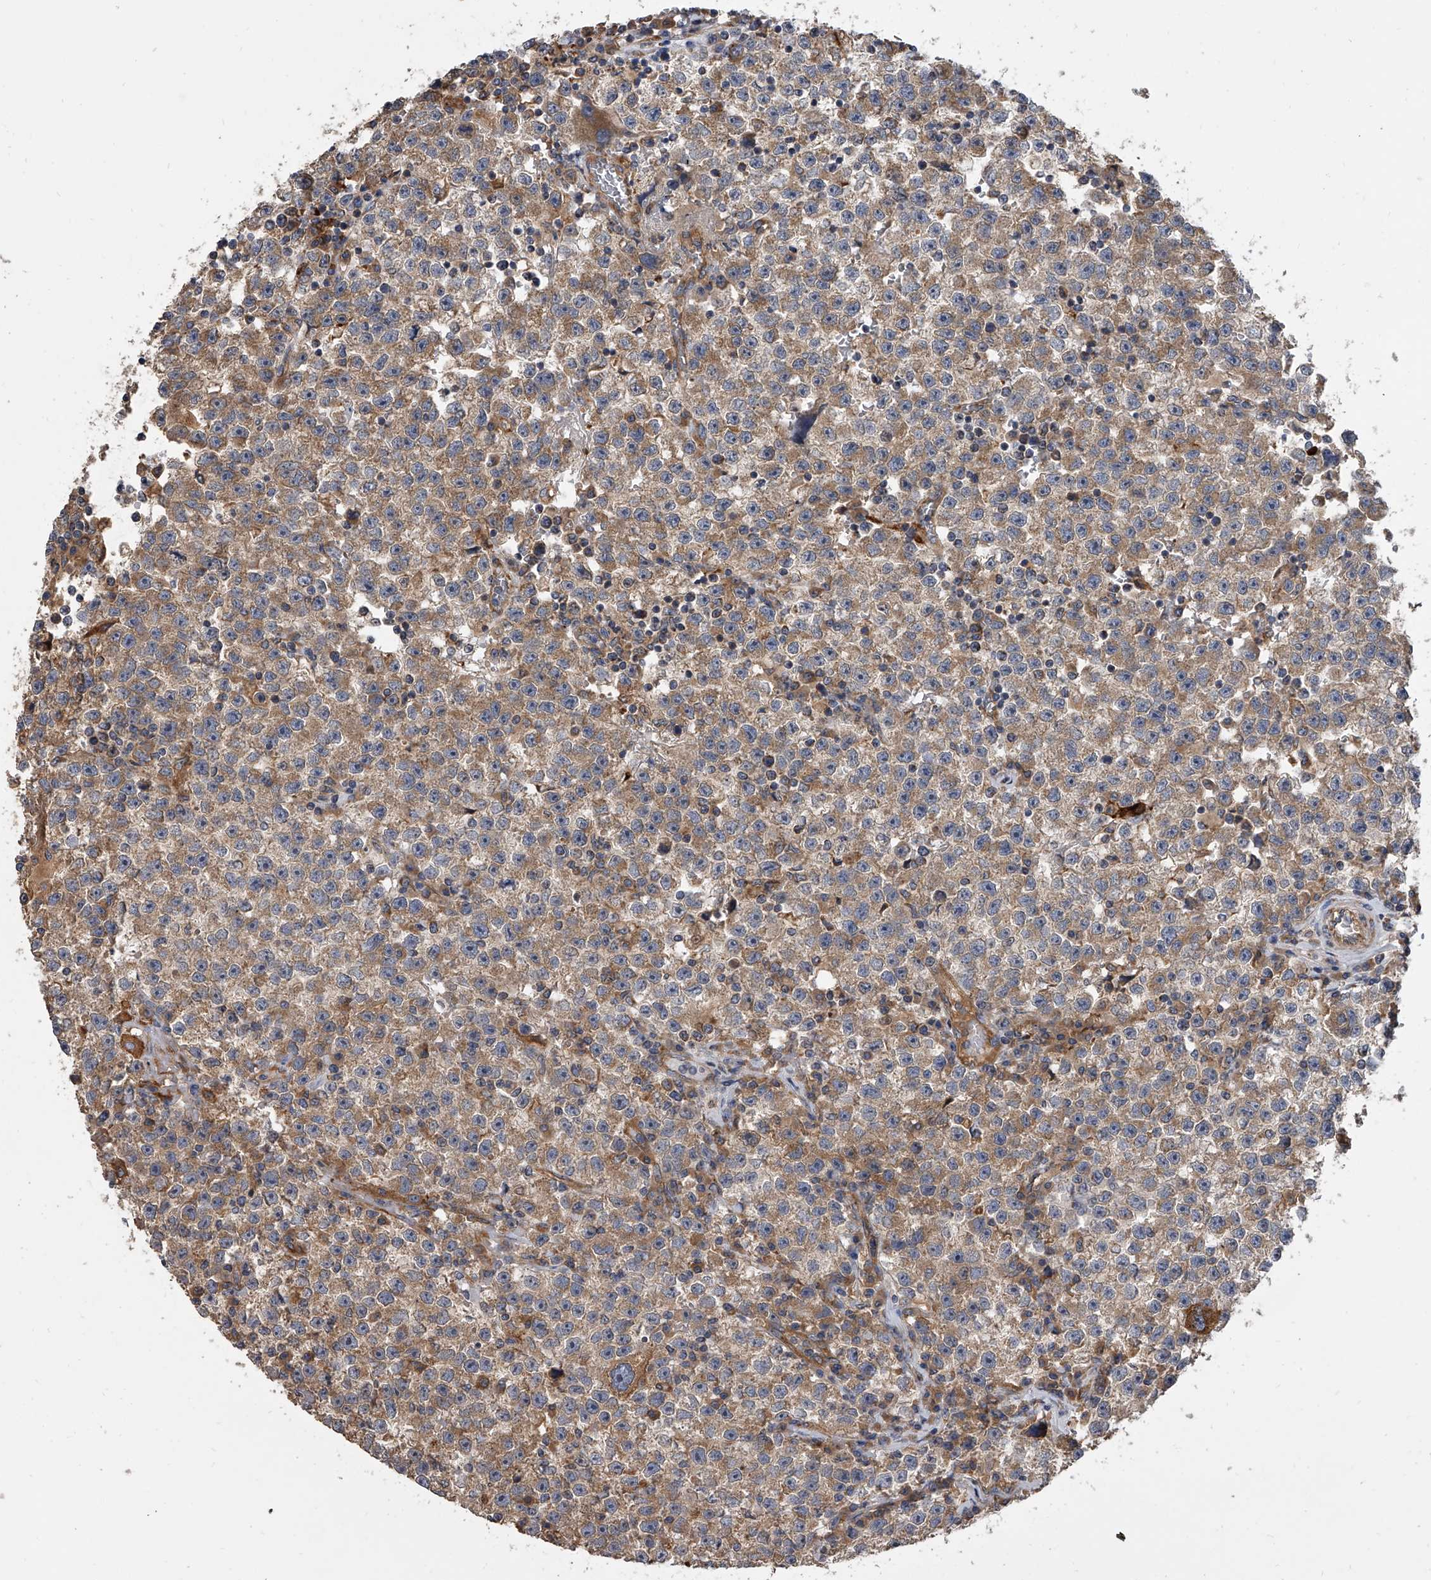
{"staining": {"intensity": "weak", "quantity": ">75%", "location": "cytoplasmic/membranous"}, "tissue": "testis cancer", "cell_type": "Tumor cells", "image_type": "cancer", "snomed": [{"axis": "morphology", "description": "Seminoma, NOS"}, {"axis": "topography", "description": "Testis"}], "caption": "Testis cancer (seminoma) stained with a brown dye displays weak cytoplasmic/membranous positive staining in approximately >75% of tumor cells.", "gene": "EXOC4", "patient": {"sex": "male", "age": 22}}